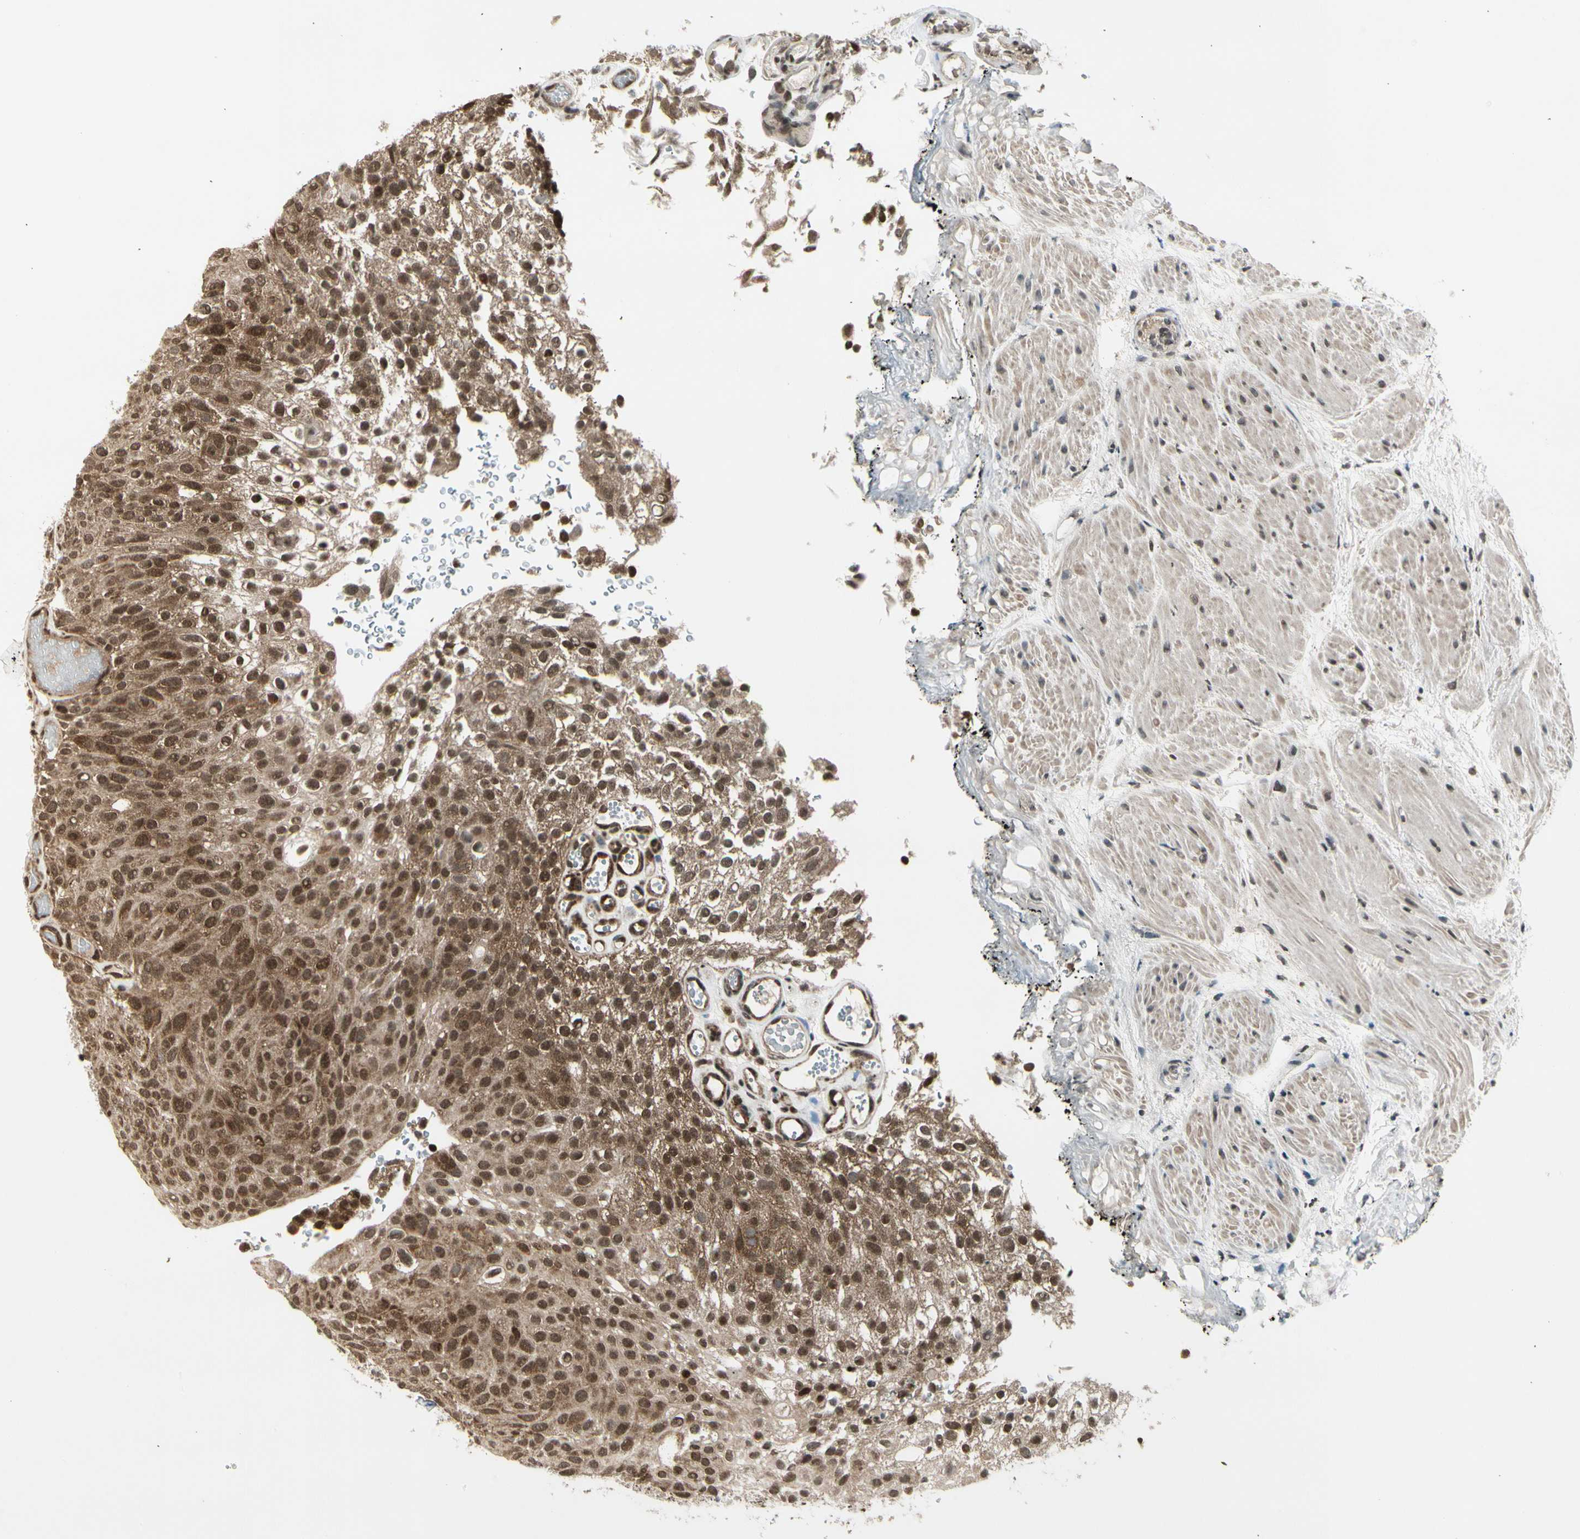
{"staining": {"intensity": "moderate", "quantity": "25%-75%", "location": "cytoplasmic/membranous,nuclear"}, "tissue": "urothelial cancer", "cell_type": "Tumor cells", "image_type": "cancer", "snomed": [{"axis": "morphology", "description": "Urothelial carcinoma, Low grade"}, {"axis": "topography", "description": "Urinary bladder"}], "caption": "IHC (DAB) staining of human urothelial cancer displays moderate cytoplasmic/membranous and nuclear protein positivity in about 25%-75% of tumor cells.", "gene": "SMN2", "patient": {"sex": "male", "age": 78}}